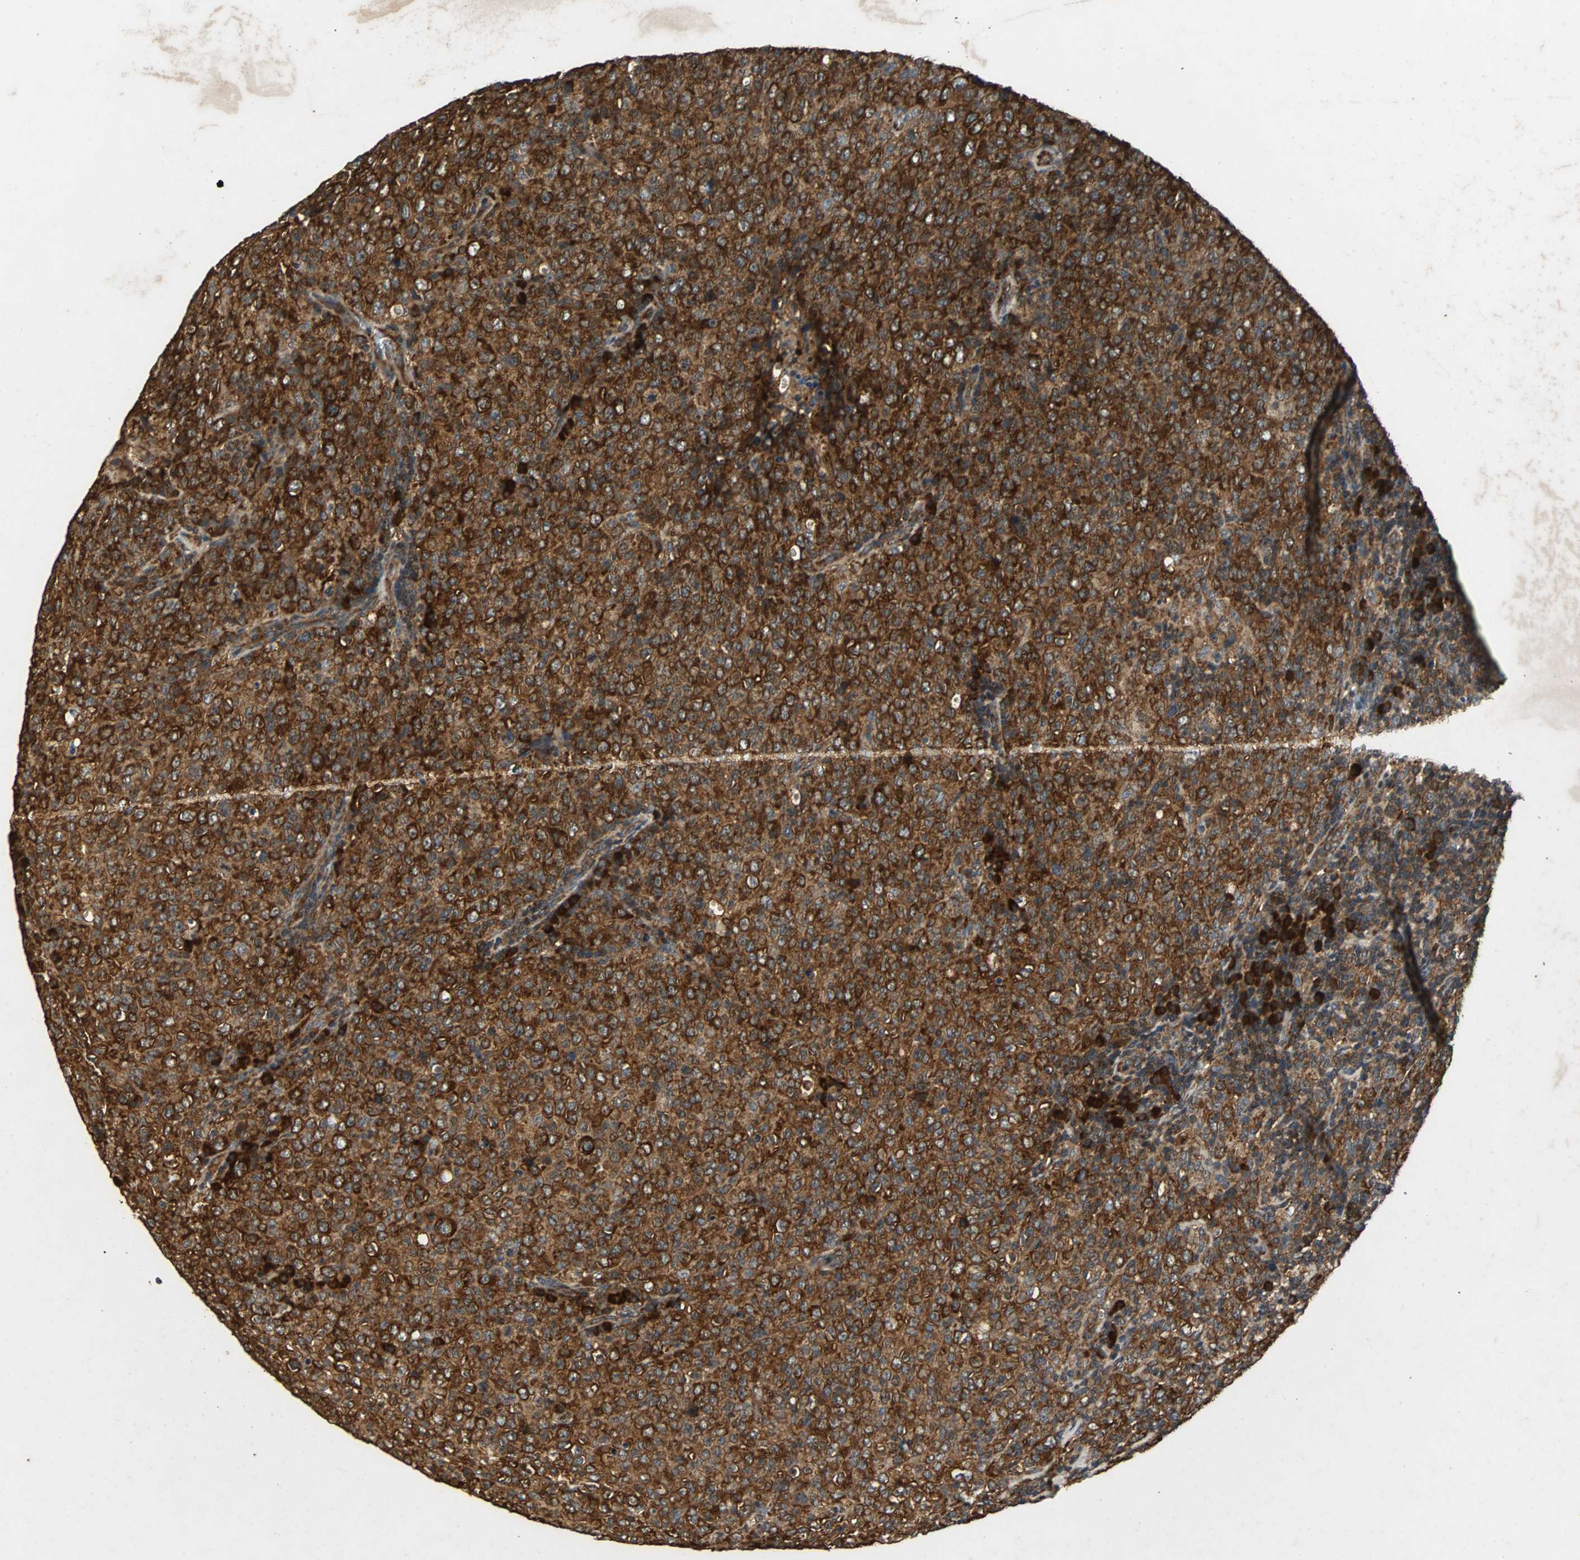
{"staining": {"intensity": "strong", "quantity": ">75%", "location": "cytoplasmic/membranous"}, "tissue": "lymphoma", "cell_type": "Tumor cells", "image_type": "cancer", "snomed": [{"axis": "morphology", "description": "Malignant lymphoma, non-Hodgkin's type, High grade"}, {"axis": "topography", "description": "Tonsil"}], "caption": "This micrograph displays immunohistochemistry (IHC) staining of lymphoma, with high strong cytoplasmic/membranous staining in approximately >75% of tumor cells.", "gene": "NAA10", "patient": {"sex": "female", "age": 36}}